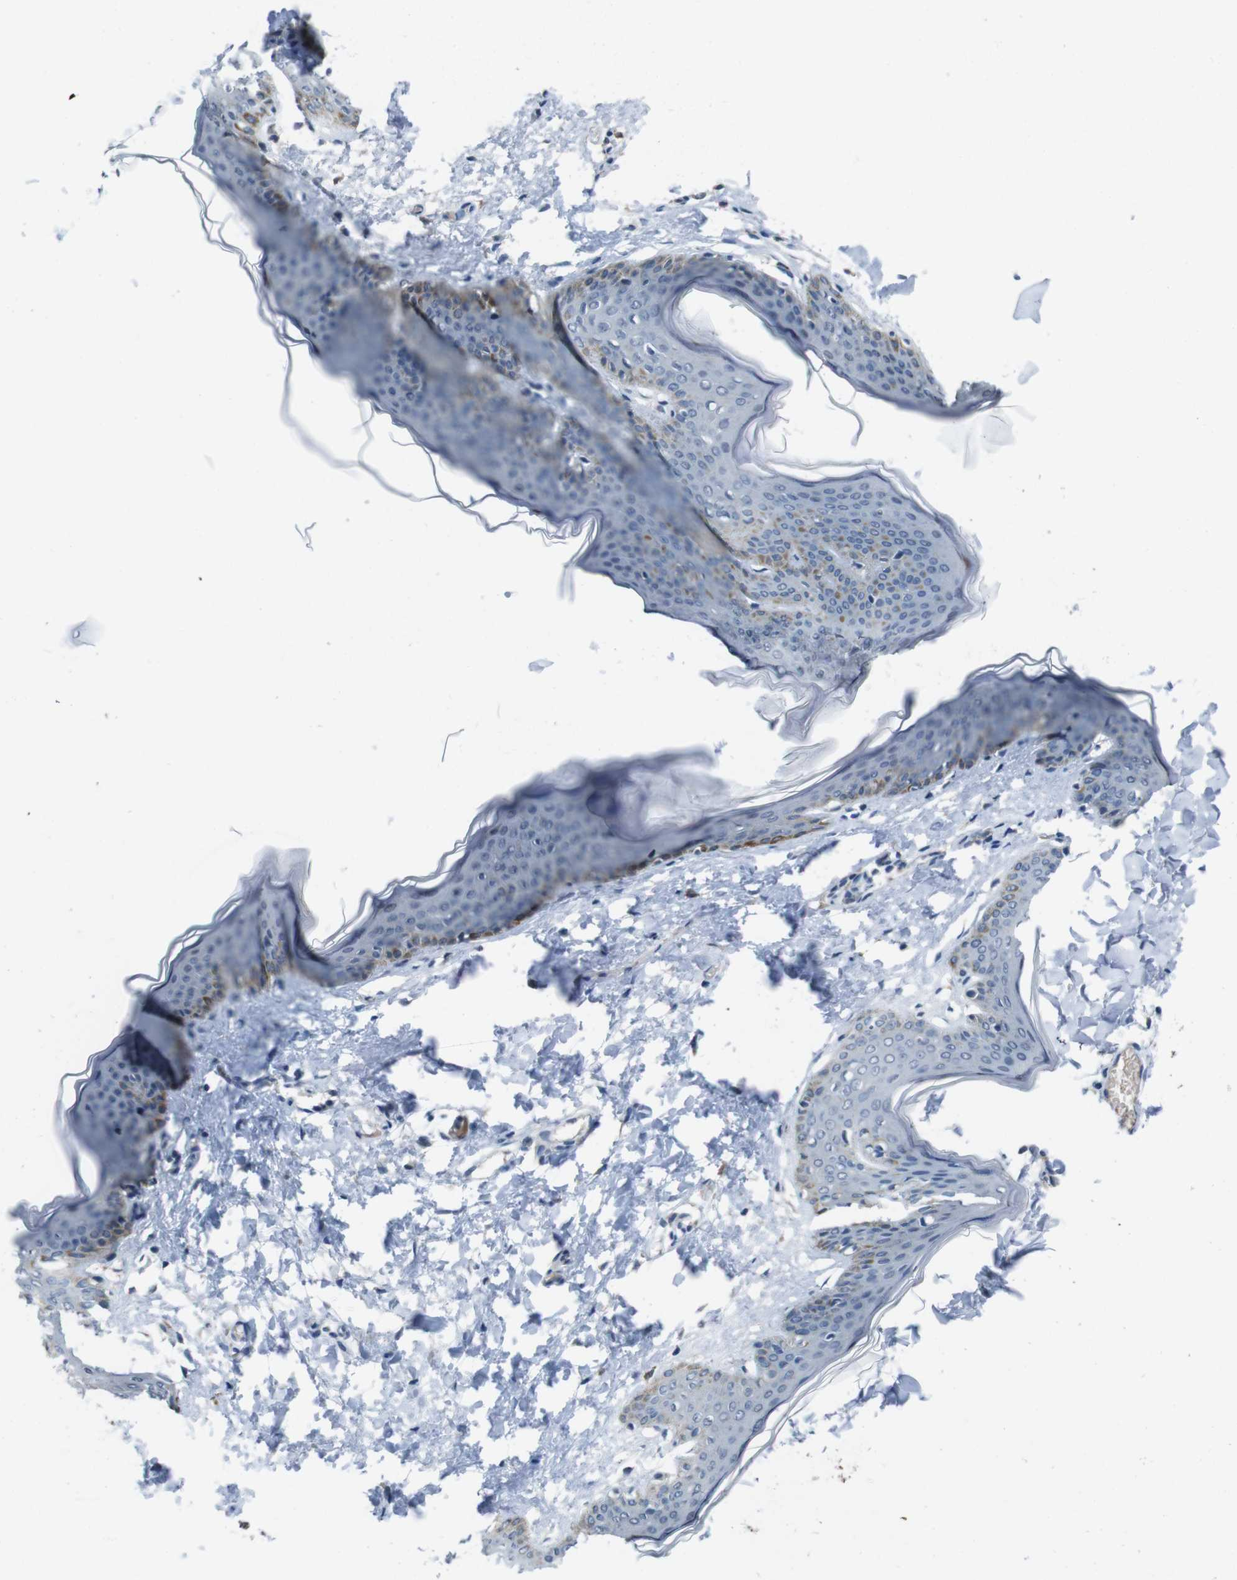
{"staining": {"intensity": "negative", "quantity": "none", "location": "none"}, "tissue": "skin", "cell_type": "Fibroblasts", "image_type": "normal", "snomed": [{"axis": "morphology", "description": "Normal tissue, NOS"}, {"axis": "topography", "description": "Skin"}], "caption": "Skin was stained to show a protein in brown. There is no significant expression in fibroblasts. (DAB (3,3'-diaminobenzidine) immunohistochemistry (IHC), high magnification).", "gene": "CDHR2", "patient": {"sex": "female", "age": 17}}